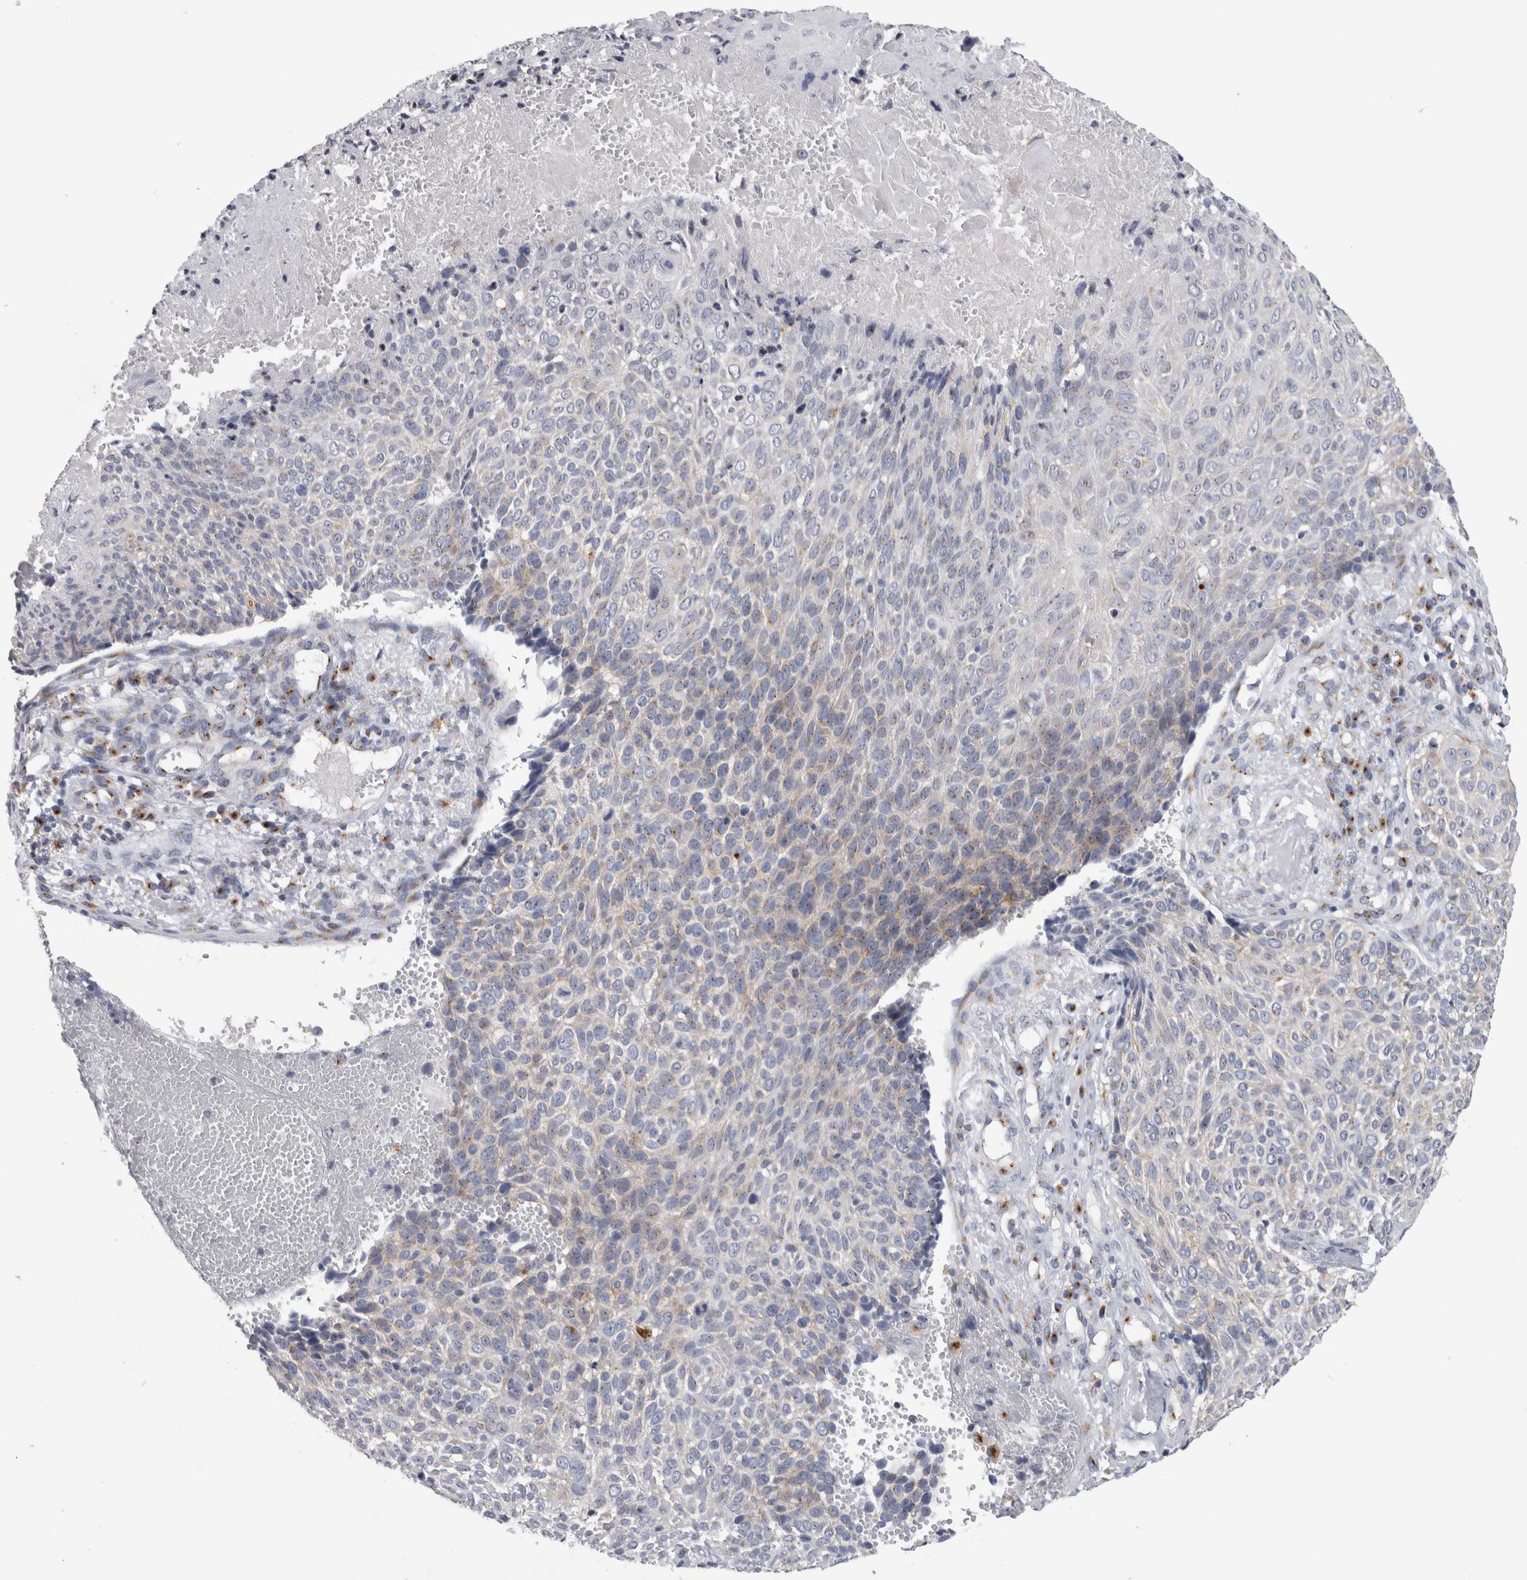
{"staining": {"intensity": "weak", "quantity": "<25%", "location": "cytoplasmic/membranous"}, "tissue": "cervical cancer", "cell_type": "Tumor cells", "image_type": "cancer", "snomed": [{"axis": "morphology", "description": "Squamous cell carcinoma, NOS"}, {"axis": "topography", "description": "Cervix"}], "caption": "Protein analysis of squamous cell carcinoma (cervical) shows no significant staining in tumor cells.", "gene": "AKAP9", "patient": {"sex": "female", "age": 74}}